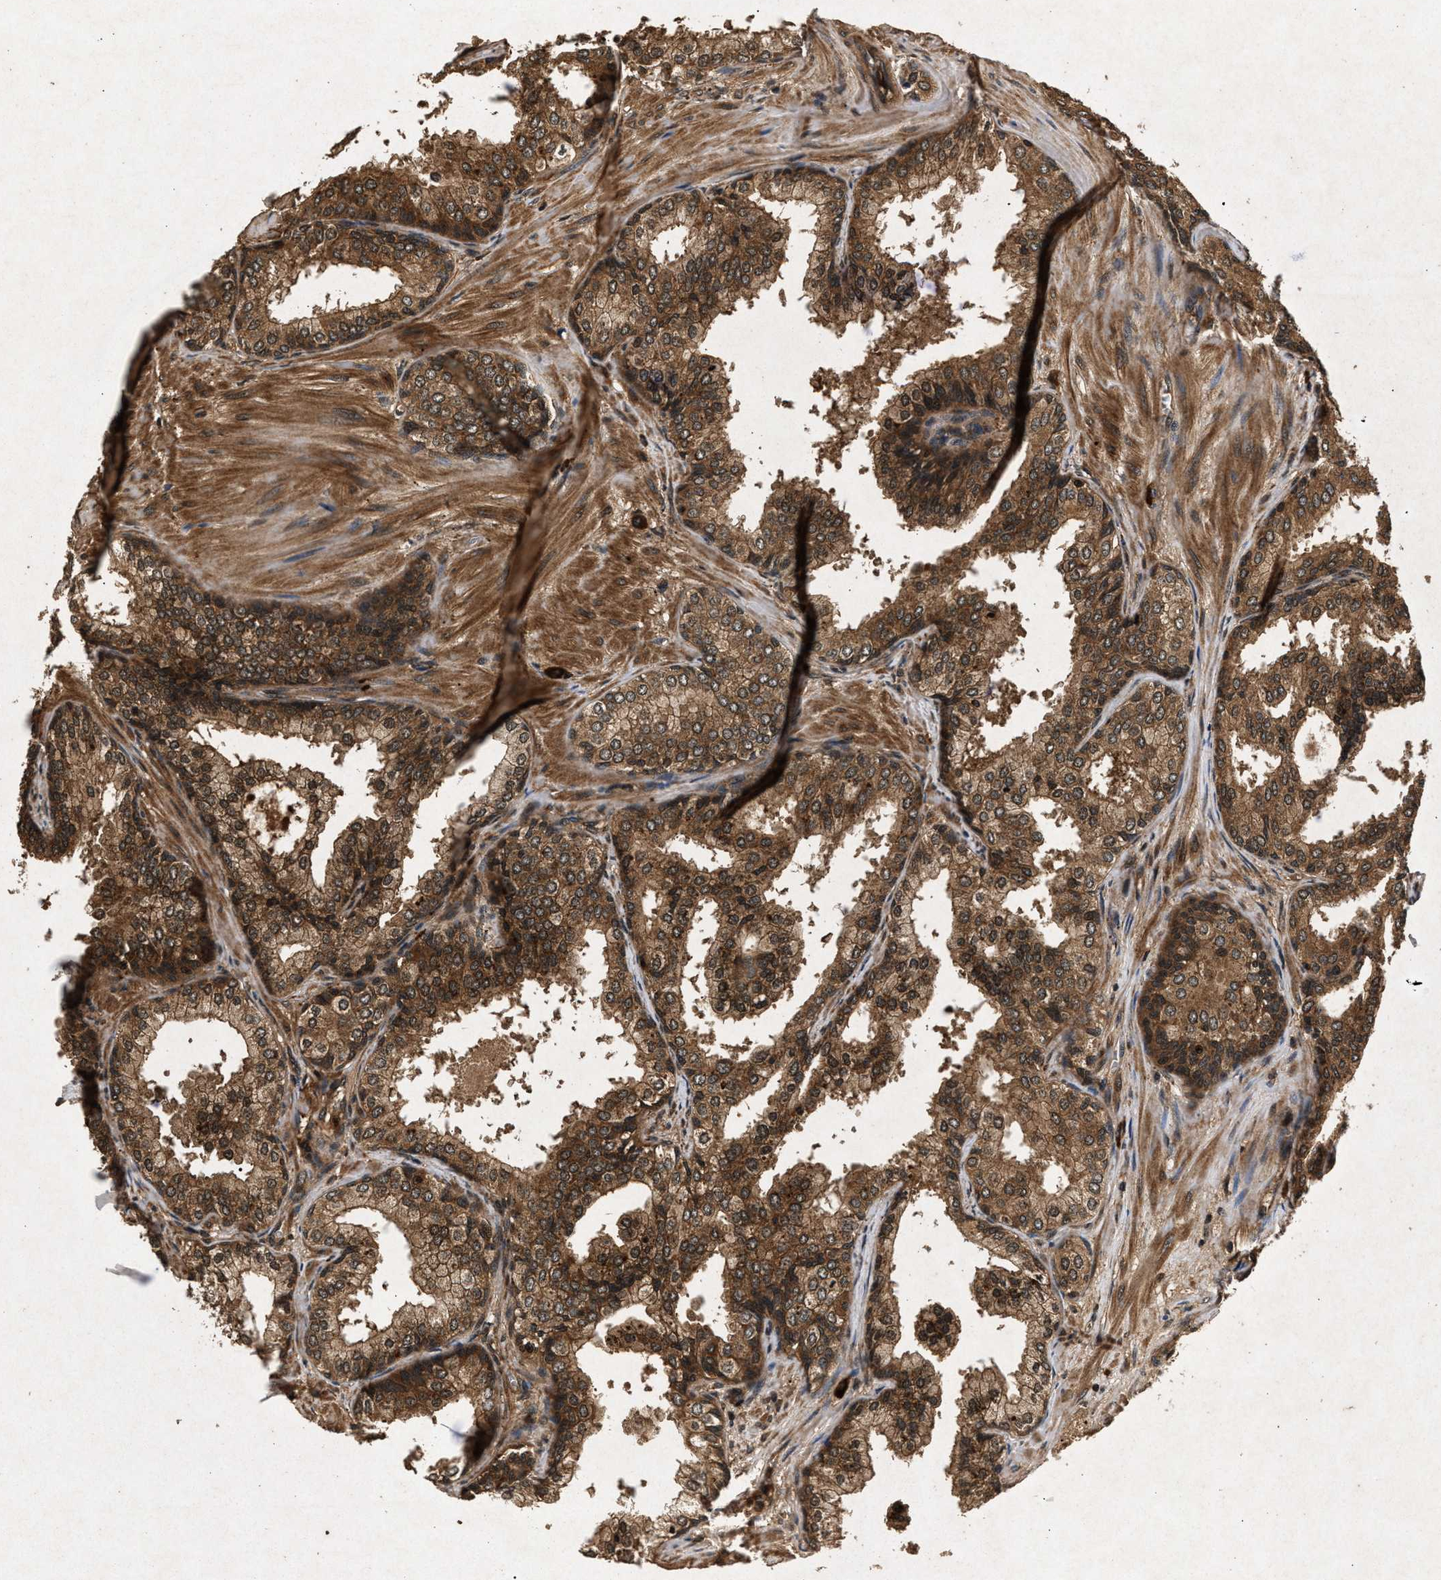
{"staining": {"intensity": "moderate", "quantity": ">75%", "location": "cytoplasmic/membranous"}, "tissue": "prostate cancer", "cell_type": "Tumor cells", "image_type": "cancer", "snomed": [{"axis": "morphology", "description": "Adenocarcinoma, High grade"}, {"axis": "topography", "description": "Prostate"}], "caption": "Prostate cancer (high-grade adenocarcinoma) stained with a protein marker demonstrates moderate staining in tumor cells.", "gene": "PPP1CC", "patient": {"sex": "male", "age": 64}}